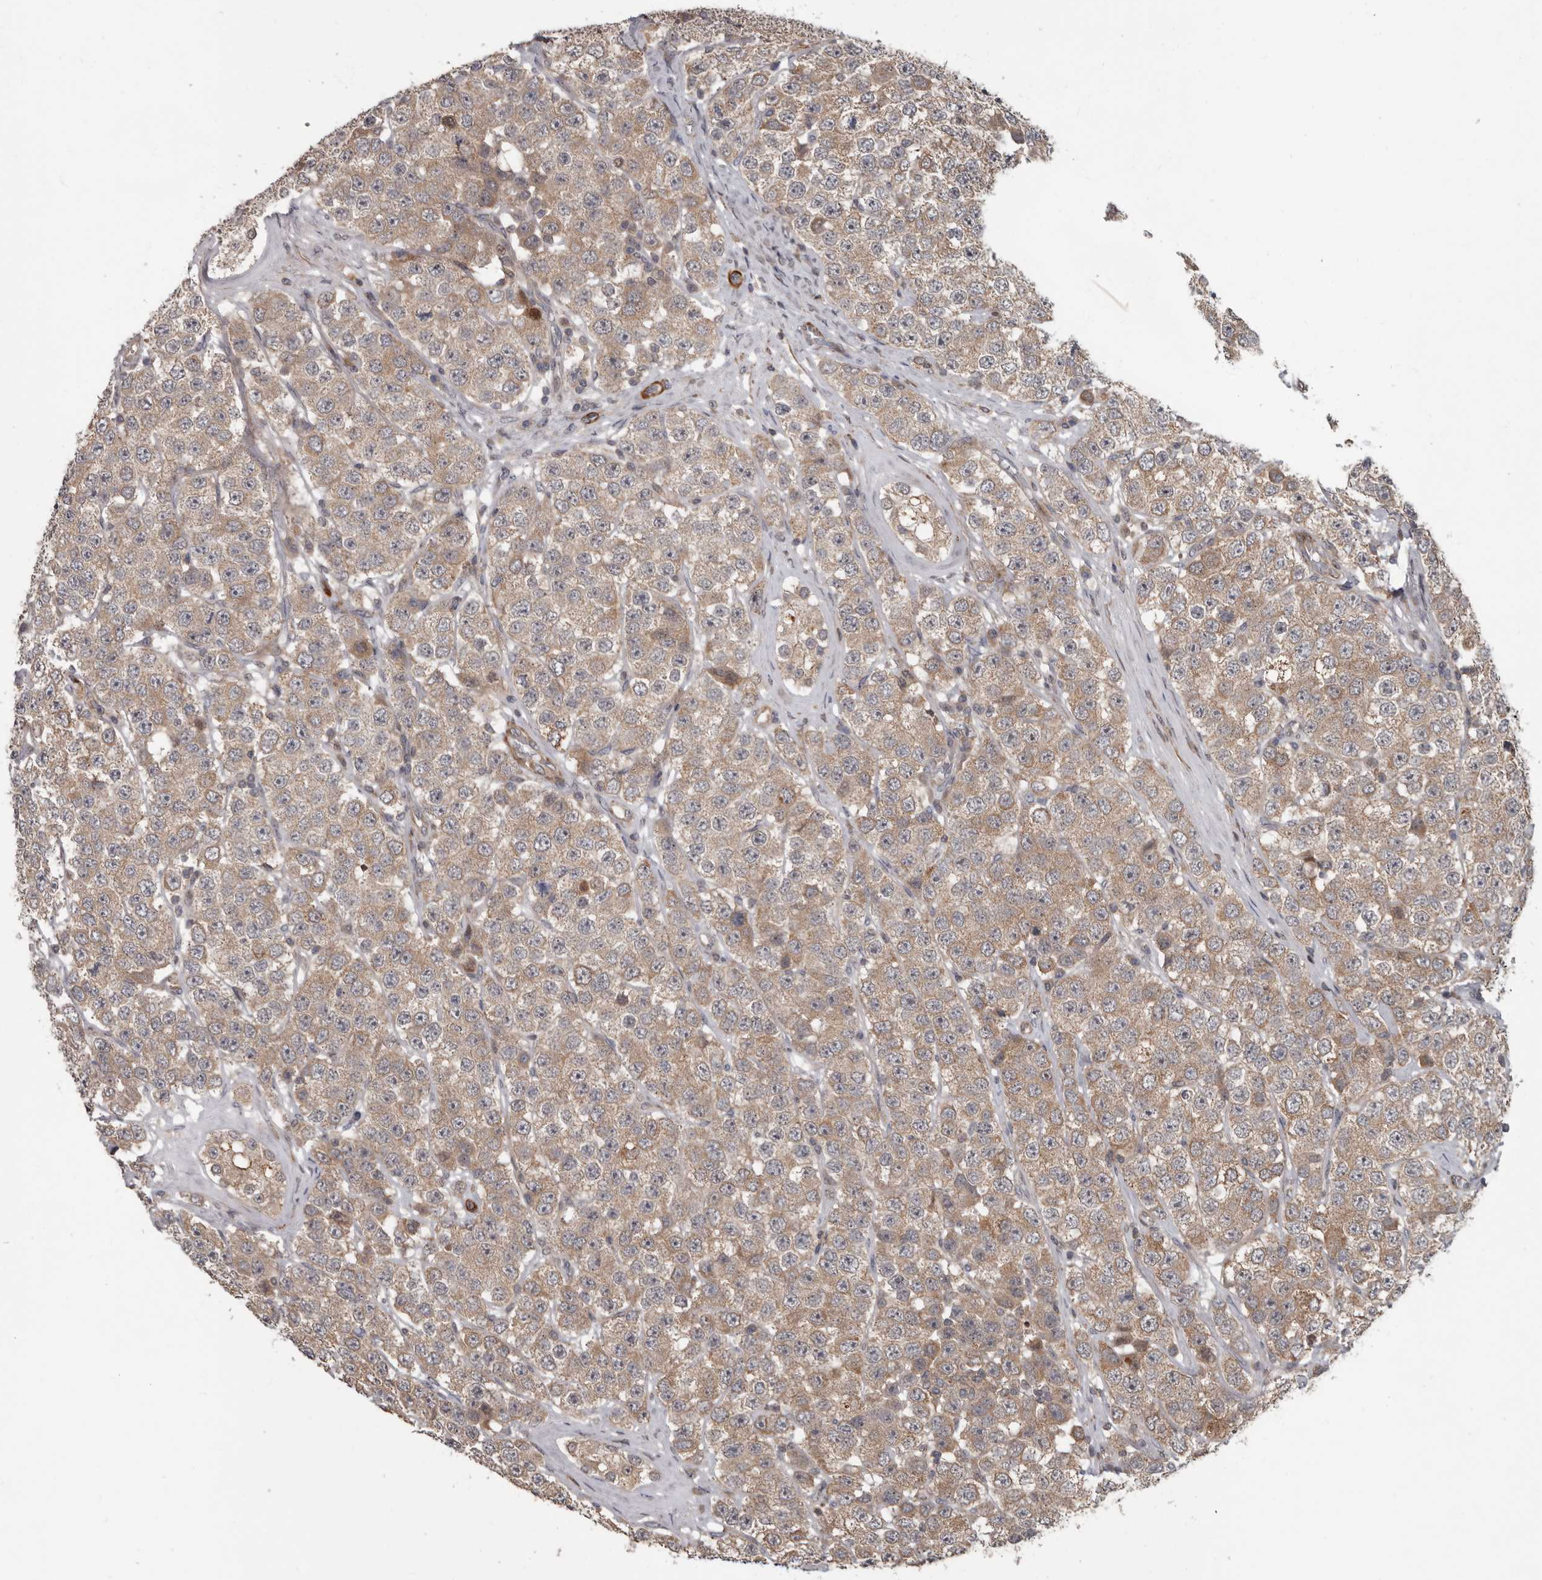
{"staining": {"intensity": "moderate", "quantity": ">75%", "location": "cytoplasmic/membranous"}, "tissue": "testis cancer", "cell_type": "Tumor cells", "image_type": "cancer", "snomed": [{"axis": "morphology", "description": "Seminoma, NOS"}, {"axis": "topography", "description": "Testis"}], "caption": "DAB (3,3'-diaminobenzidine) immunohistochemical staining of testis cancer (seminoma) displays moderate cytoplasmic/membranous protein staining in about >75% of tumor cells.", "gene": "FGFR4", "patient": {"sex": "male", "age": 28}}